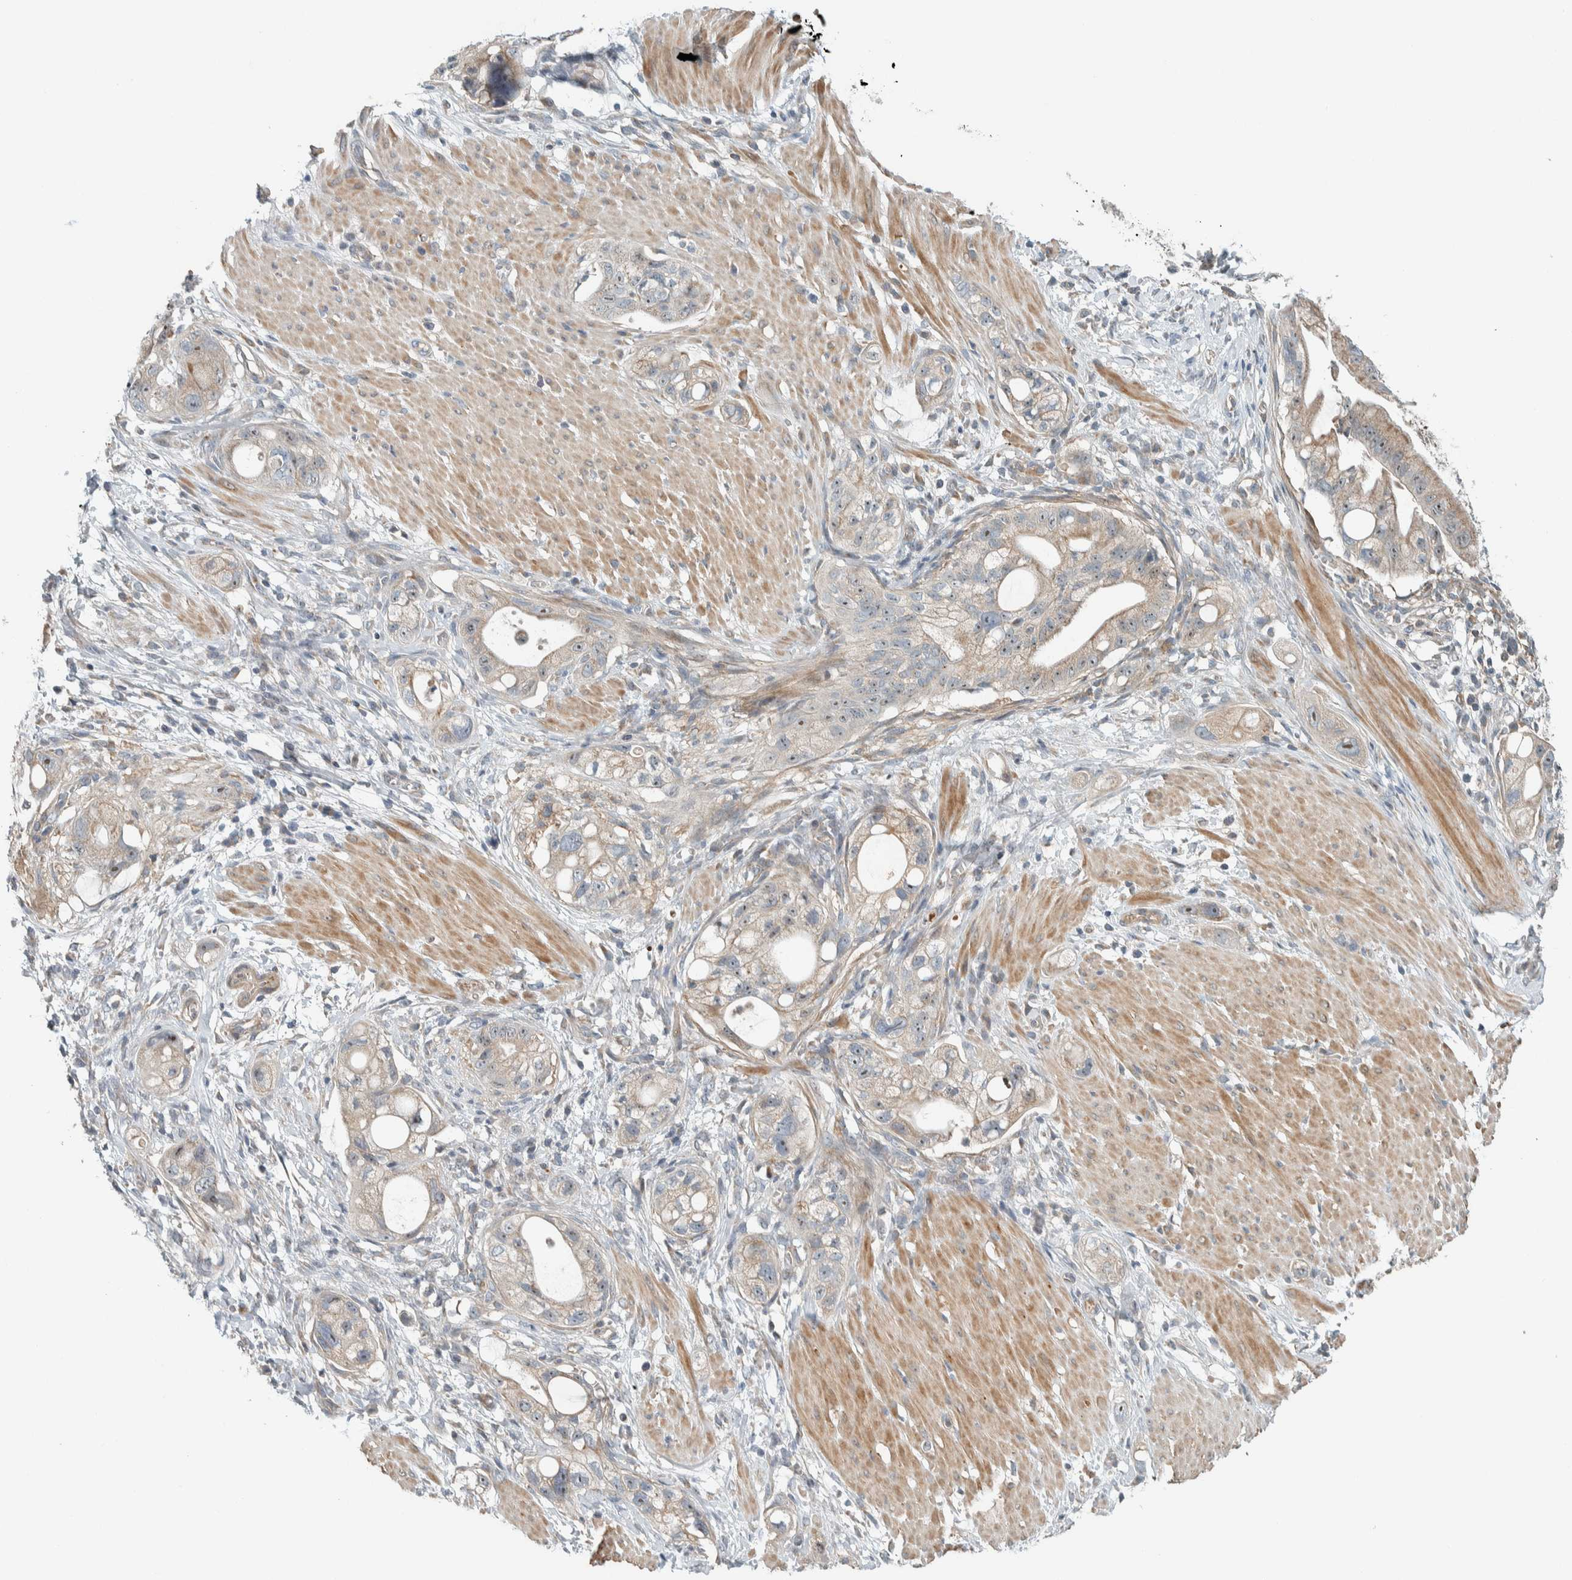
{"staining": {"intensity": "weak", "quantity": "<25%", "location": "cytoplasmic/membranous"}, "tissue": "stomach cancer", "cell_type": "Tumor cells", "image_type": "cancer", "snomed": [{"axis": "morphology", "description": "Adenocarcinoma, NOS"}, {"axis": "topography", "description": "Stomach"}, {"axis": "topography", "description": "Stomach, lower"}], "caption": "IHC of human stomach adenocarcinoma displays no positivity in tumor cells.", "gene": "SLFN12L", "patient": {"sex": "female", "age": 48}}